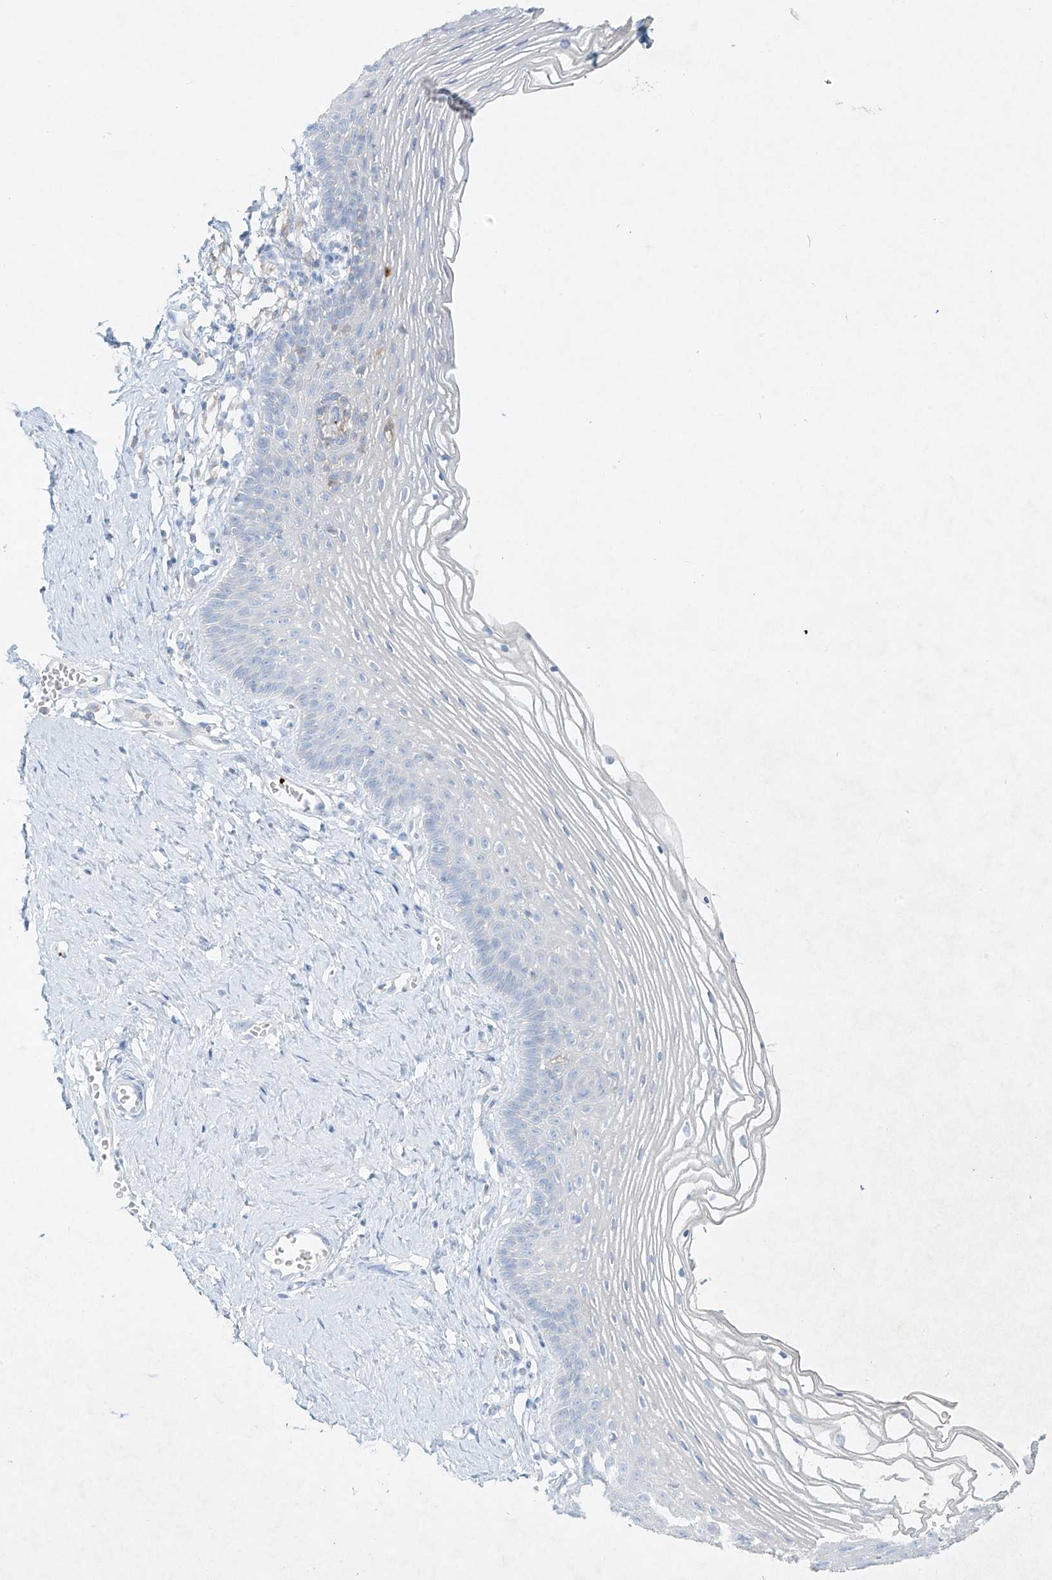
{"staining": {"intensity": "negative", "quantity": "none", "location": "none"}, "tissue": "vagina", "cell_type": "Squamous epithelial cells", "image_type": "normal", "snomed": [{"axis": "morphology", "description": "Normal tissue, NOS"}, {"axis": "topography", "description": "Vagina"}], "caption": "This image is of normal vagina stained with immunohistochemistry (IHC) to label a protein in brown with the nuclei are counter-stained blue. There is no staining in squamous epithelial cells.", "gene": "PLEK", "patient": {"sex": "female", "age": 32}}